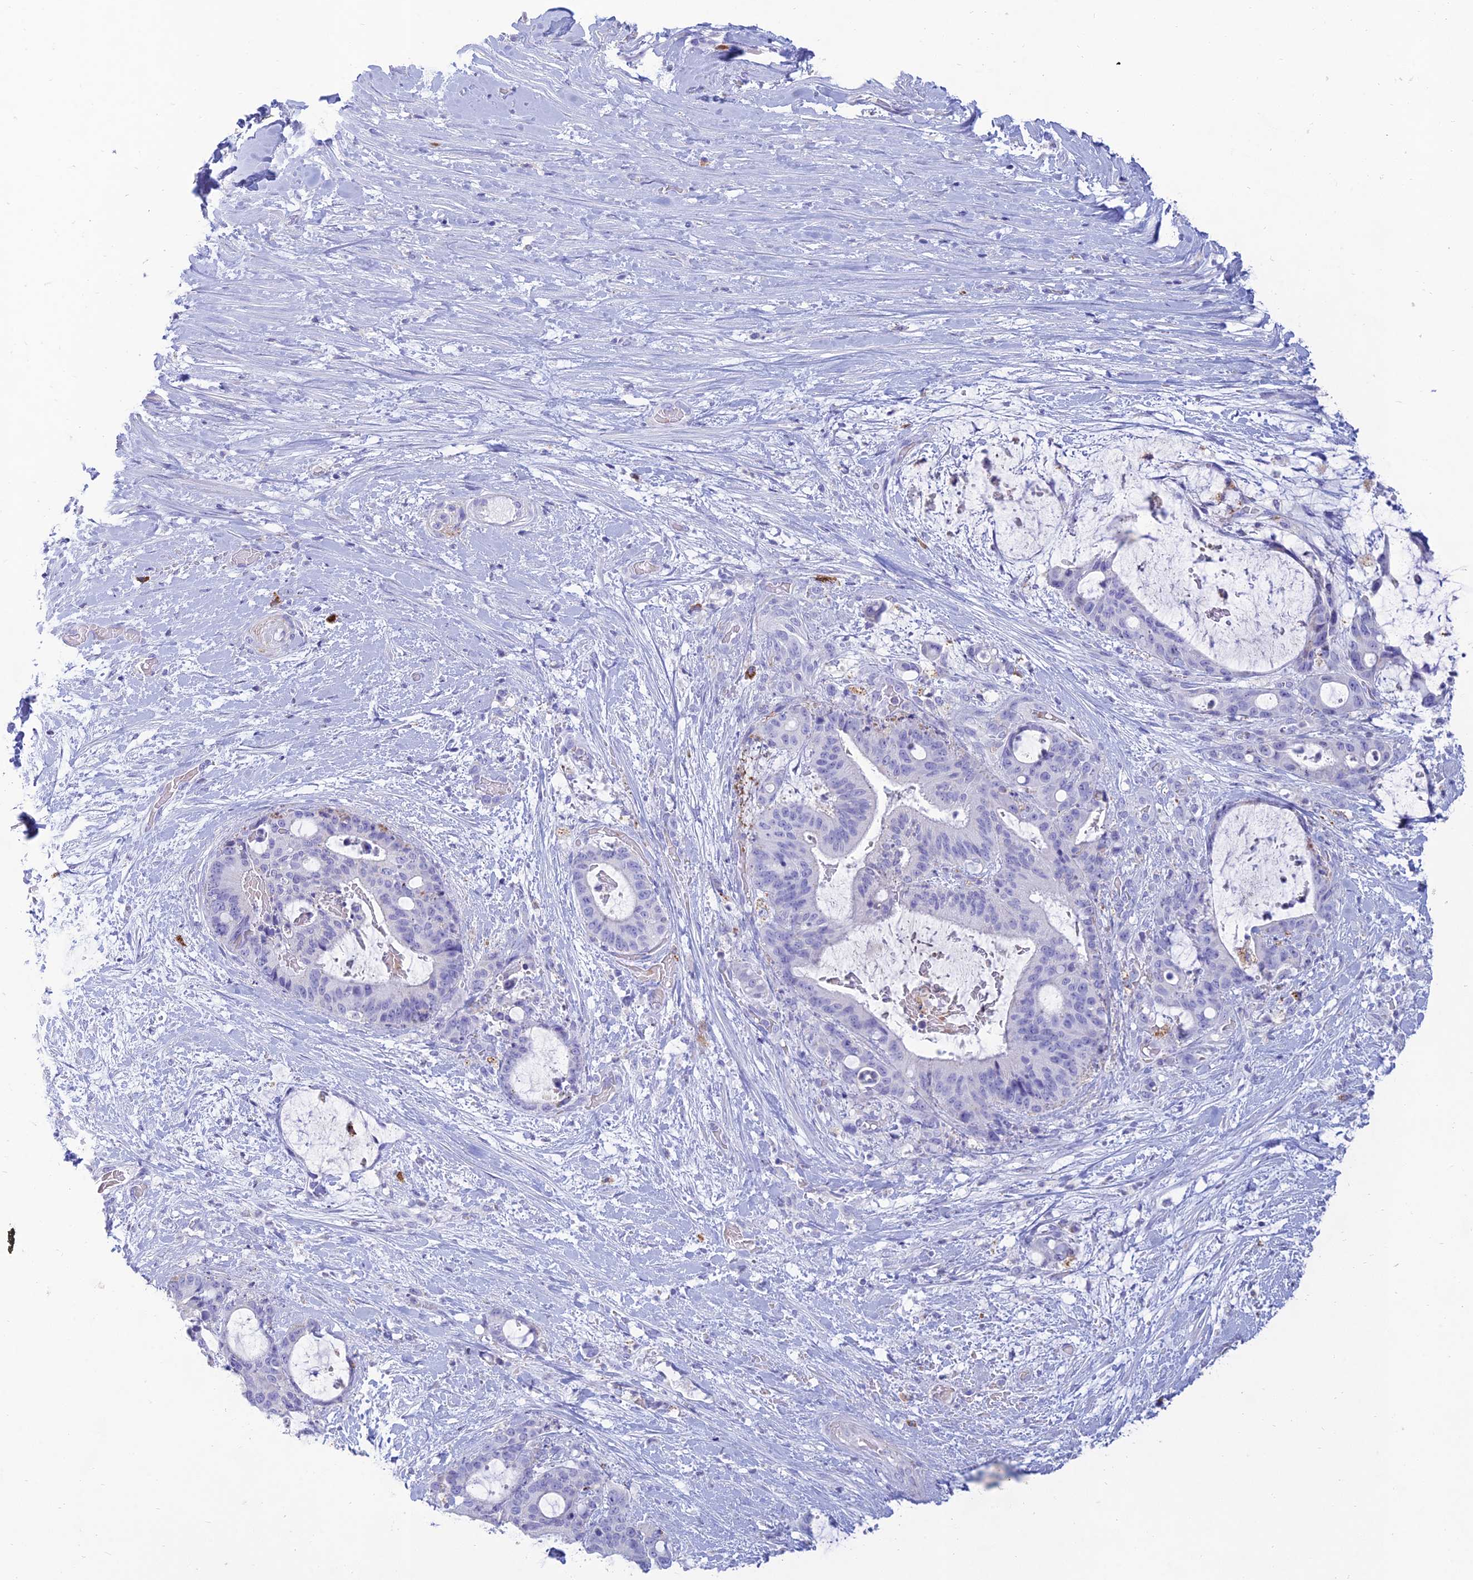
{"staining": {"intensity": "negative", "quantity": "none", "location": "none"}, "tissue": "liver cancer", "cell_type": "Tumor cells", "image_type": "cancer", "snomed": [{"axis": "morphology", "description": "Normal tissue, NOS"}, {"axis": "morphology", "description": "Cholangiocarcinoma"}, {"axis": "topography", "description": "Liver"}, {"axis": "topography", "description": "Peripheral nerve tissue"}], "caption": "High power microscopy micrograph of an IHC image of liver cancer (cholangiocarcinoma), revealing no significant expression in tumor cells.", "gene": "MAL2", "patient": {"sex": "female", "age": 73}}